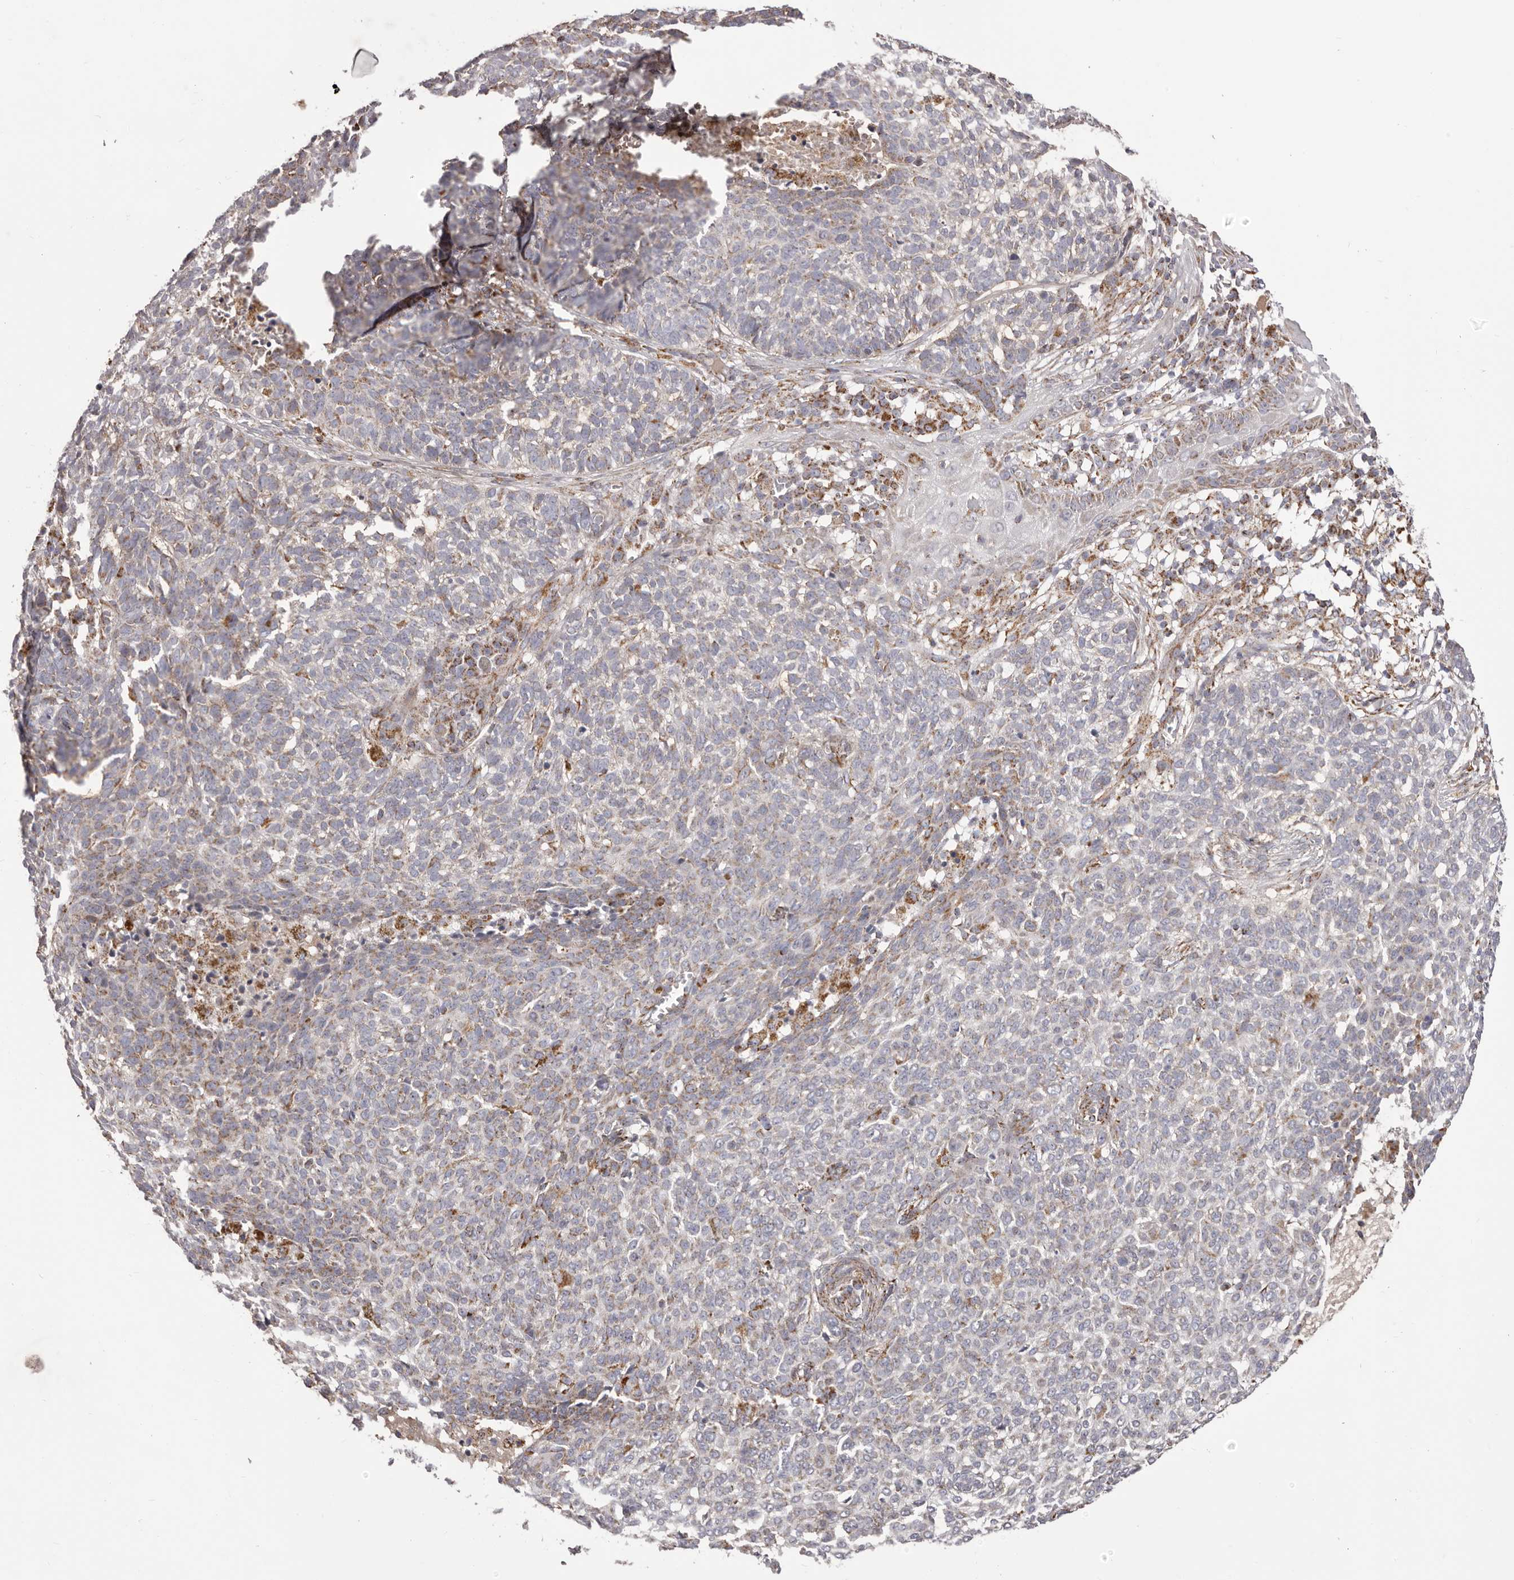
{"staining": {"intensity": "weak", "quantity": "<25%", "location": "cytoplasmic/membranous"}, "tissue": "skin cancer", "cell_type": "Tumor cells", "image_type": "cancer", "snomed": [{"axis": "morphology", "description": "Basal cell carcinoma"}, {"axis": "topography", "description": "Skin"}], "caption": "Tumor cells show no significant protein staining in basal cell carcinoma (skin).", "gene": "CHRM2", "patient": {"sex": "male", "age": 85}}